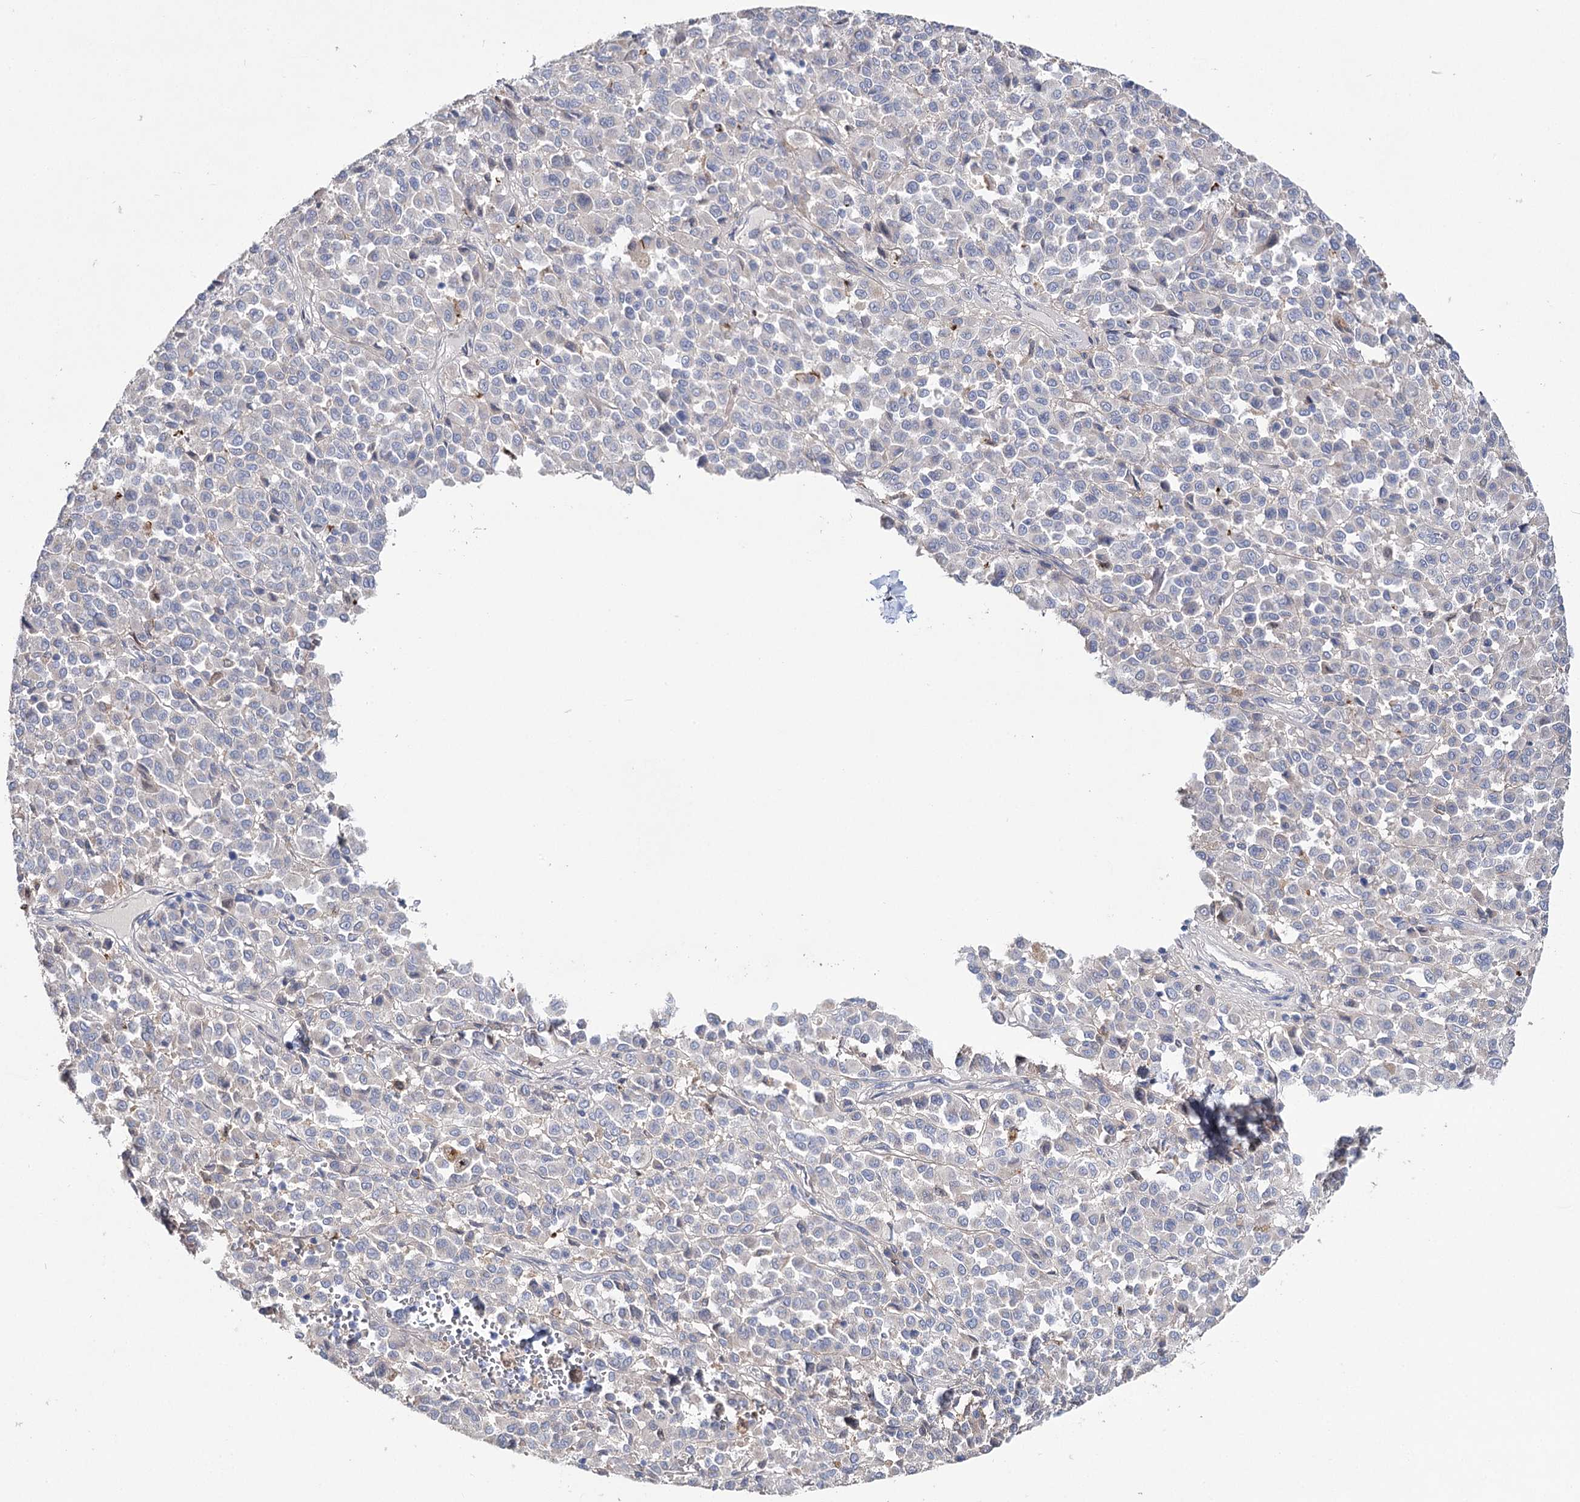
{"staining": {"intensity": "negative", "quantity": "none", "location": "none"}, "tissue": "melanoma", "cell_type": "Tumor cells", "image_type": "cancer", "snomed": [{"axis": "morphology", "description": "Malignant melanoma, Metastatic site"}, {"axis": "topography", "description": "Pancreas"}], "caption": "The image demonstrates no staining of tumor cells in malignant melanoma (metastatic site).", "gene": "NRAP", "patient": {"sex": "female", "age": 30}}